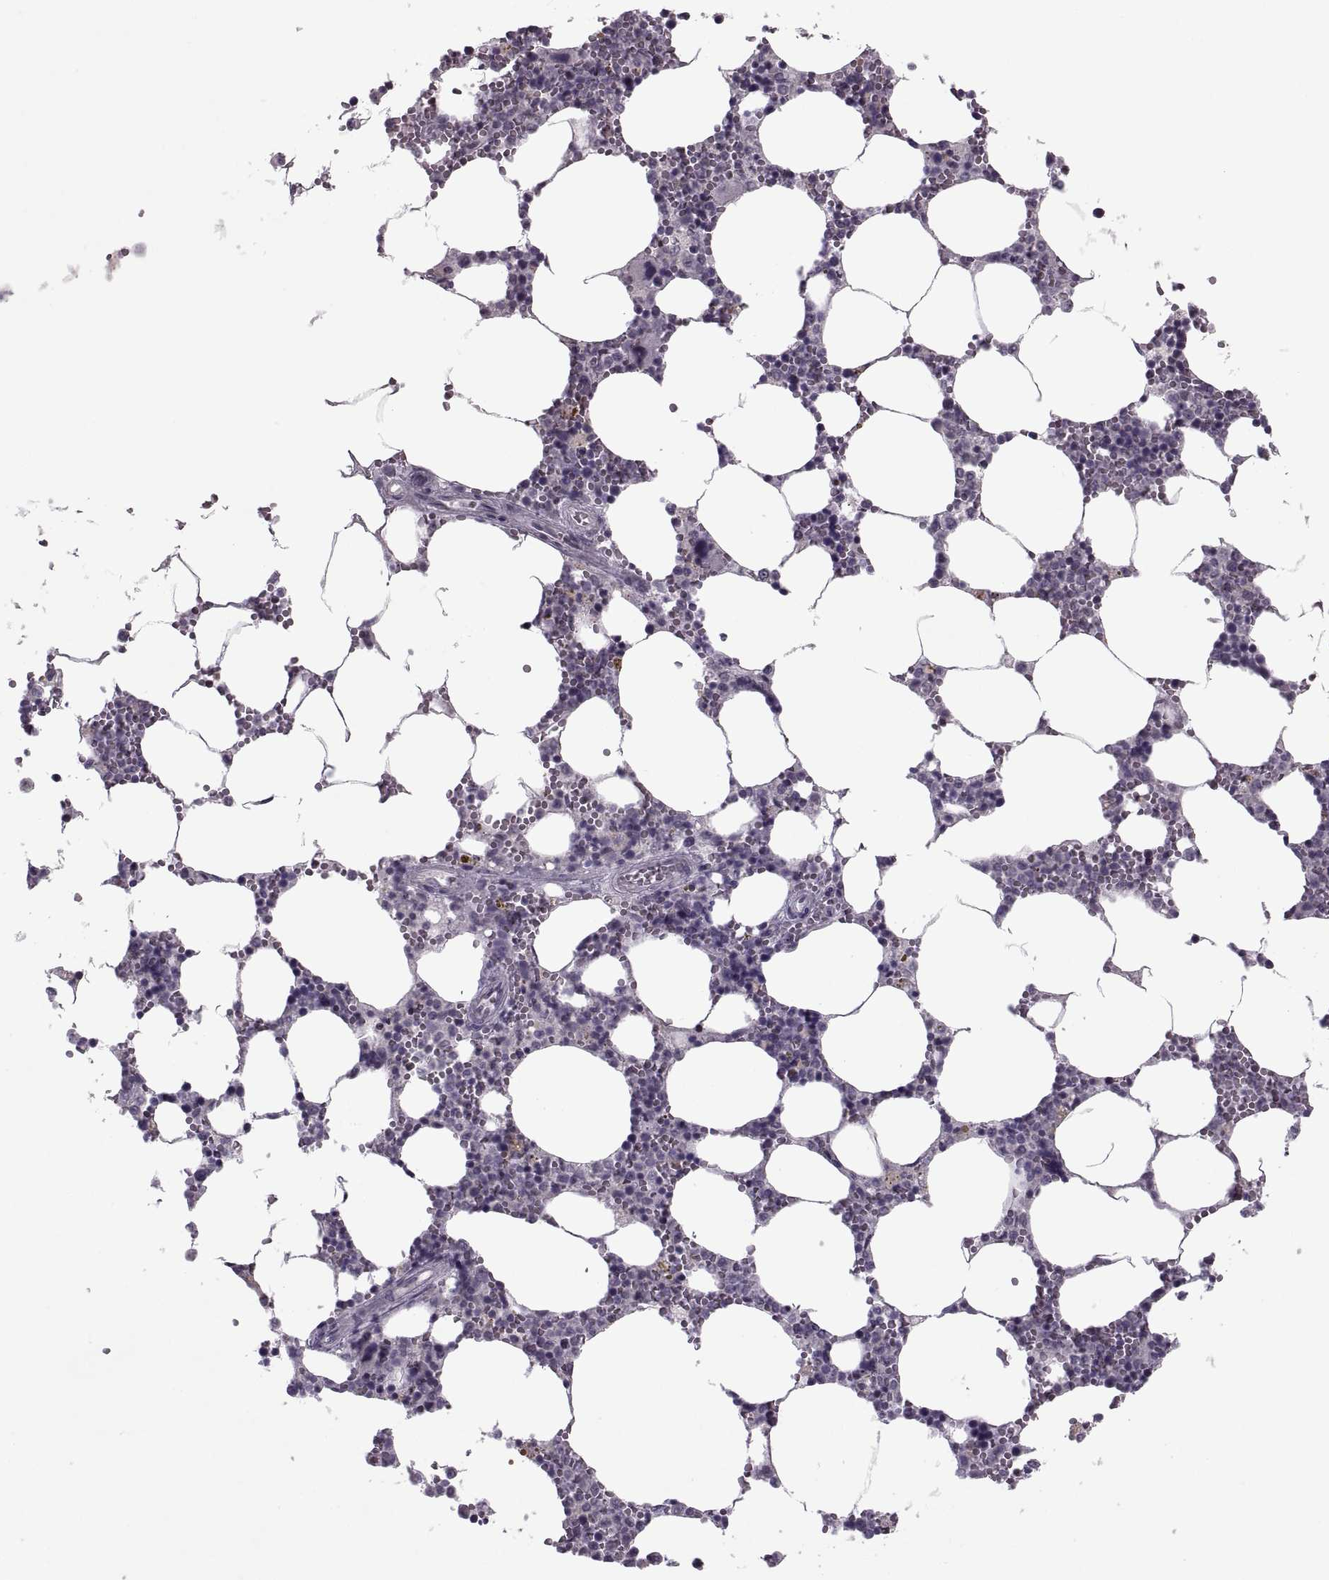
{"staining": {"intensity": "negative", "quantity": "none", "location": "none"}, "tissue": "bone marrow", "cell_type": "Hematopoietic cells", "image_type": "normal", "snomed": [{"axis": "morphology", "description": "Normal tissue, NOS"}, {"axis": "topography", "description": "Bone marrow"}], "caption": "The photomicrograph shows no staining of hematopoietic cells in benign bone marrow. (Stains: DAB immunohistochemistry with hematoxylin counter stain, Microscopy: brightfield microscopy at high magnification).", "gene": "MGAT4D", "patient": {"sex": "female", "age": 64}}